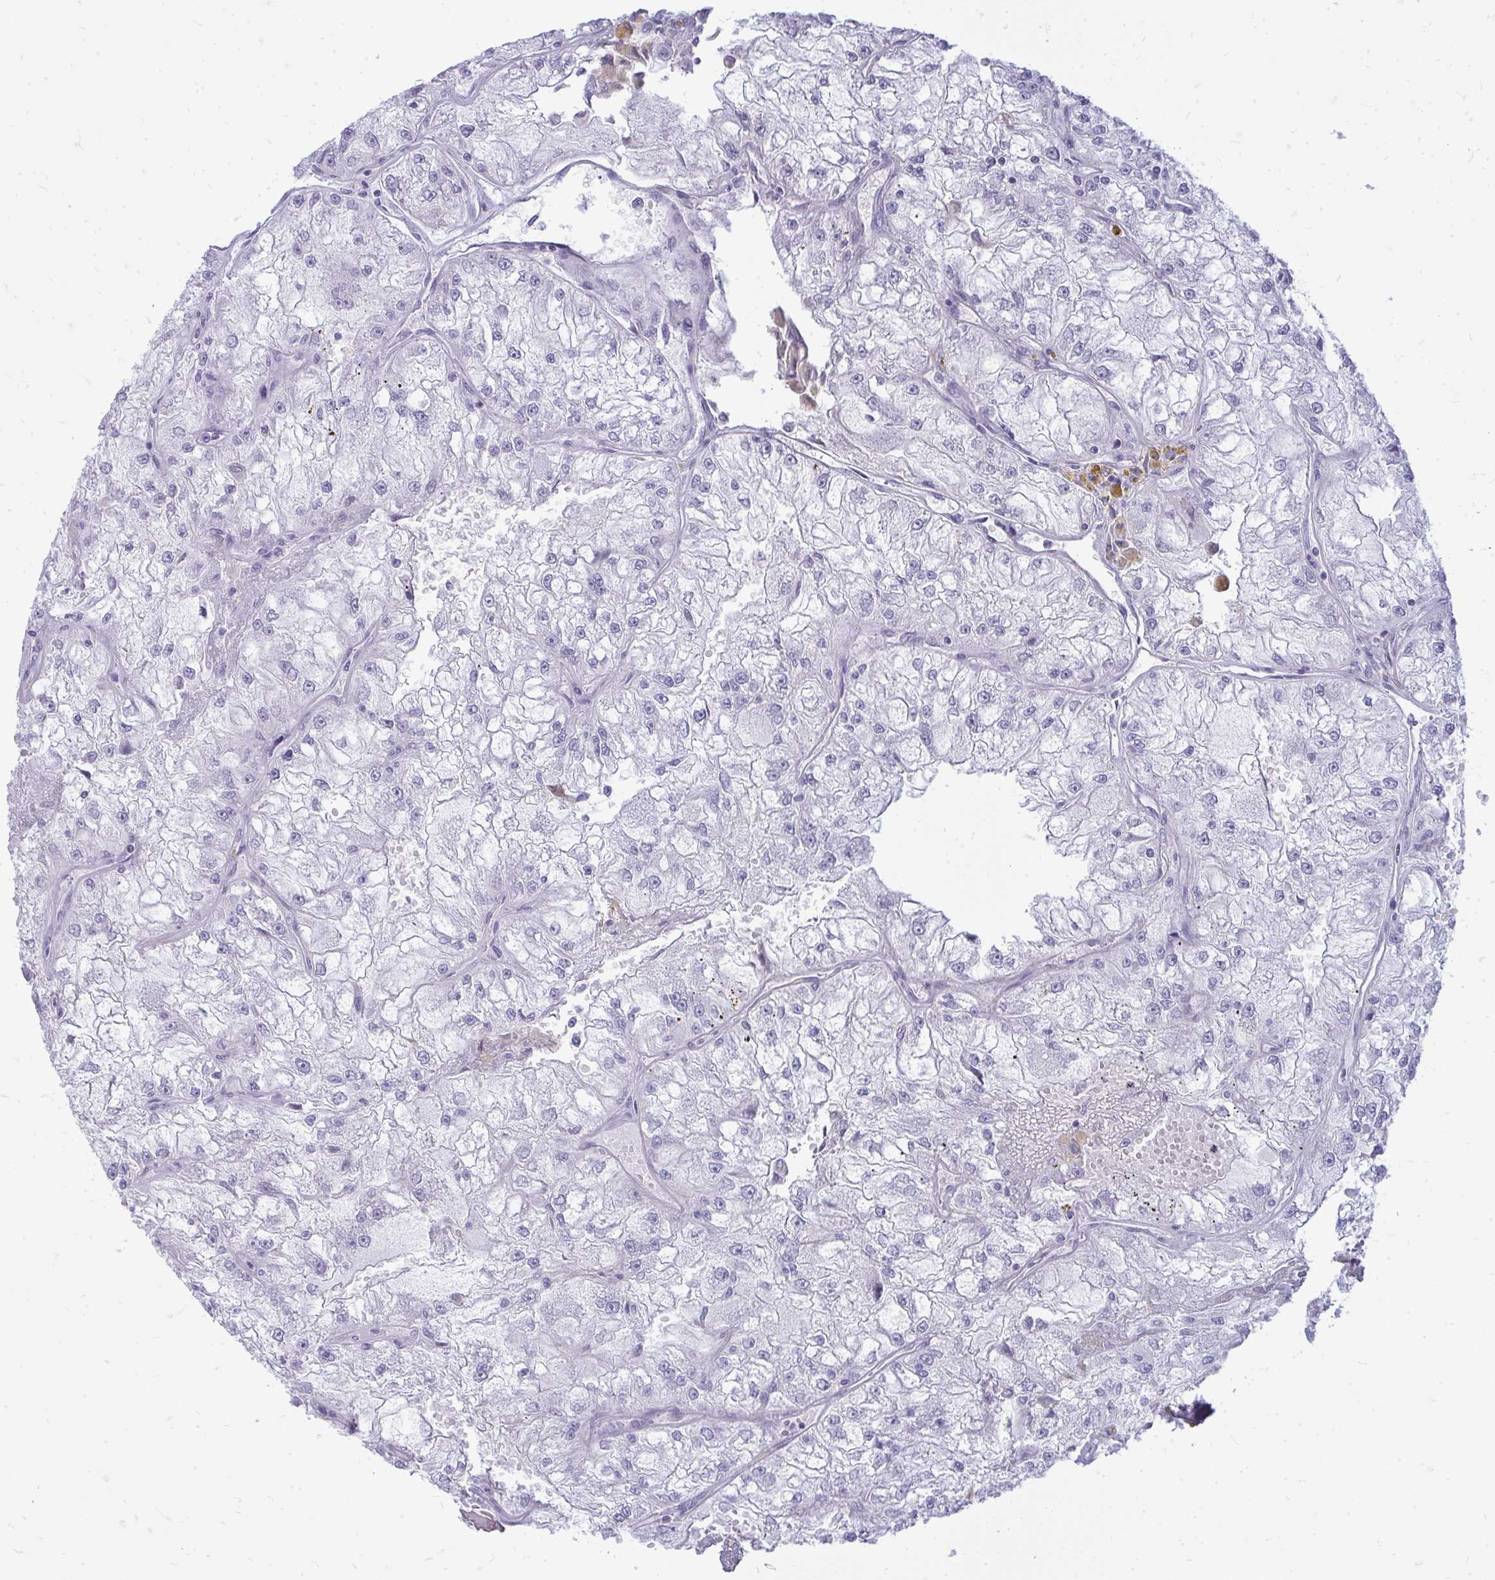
{"staining": {"intensity": "negative", "quantity": "none", "location": "none"}, "tissue": "renal cancer", "cell_type": "Tumor cells", "image_type": "cancer", "snomed": [{"axis": "morphology", "description": "Adenocarcinoma, NOS"}, {"axis": "topography", "description": "Kidney"}], "caption": "Immunohistochemistry photomicrograph of human adenocarcinoma (renal) stained for a protein (brown), which demonstrates no staining in tumor cells.", "gene": "TSPEAR", "patient": {"sex": "female", "age": 72}}